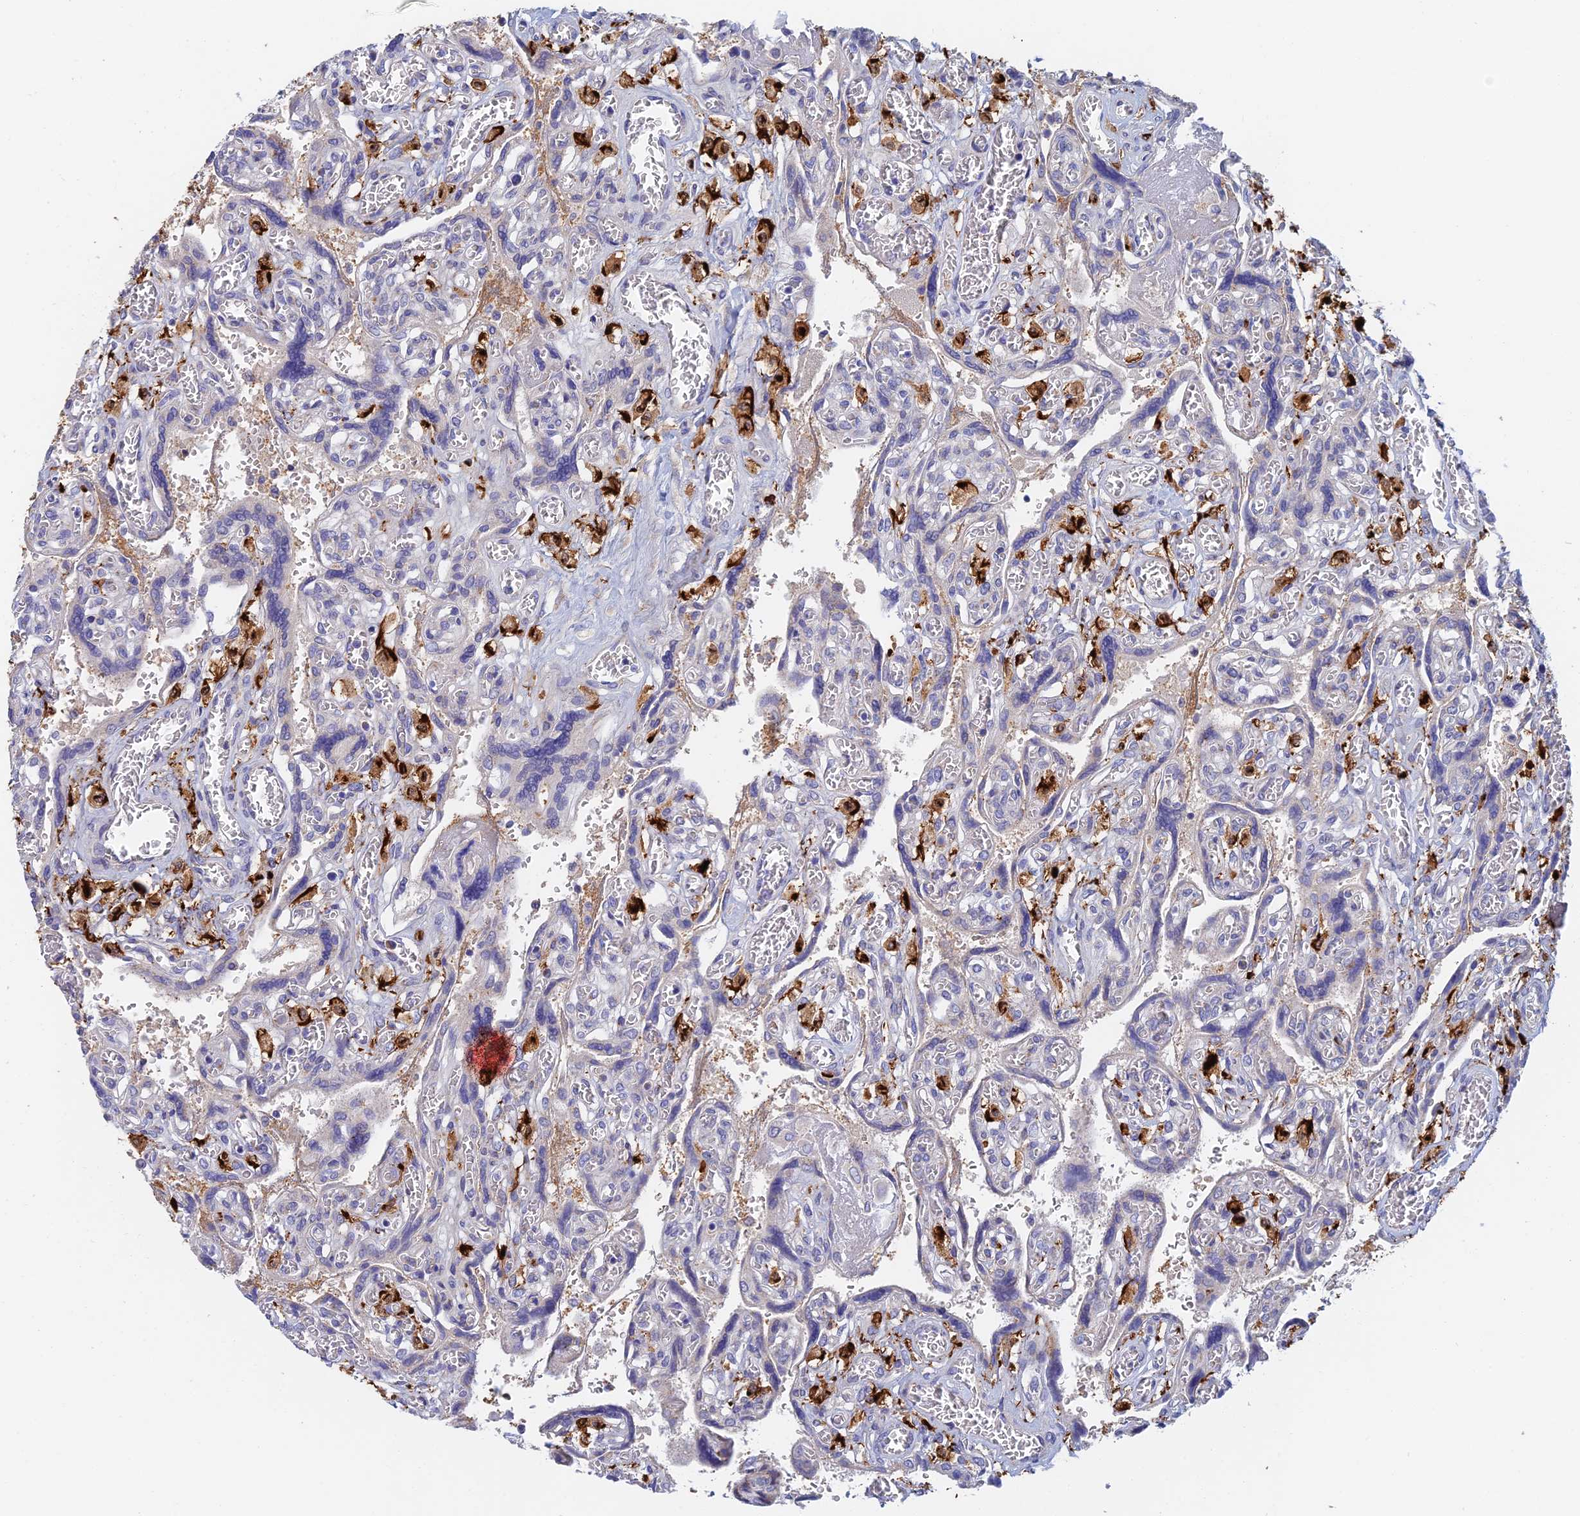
{"staining": {"intensity": "negative", "quantity": "none", "location": "none"}, "tissue": "placenta", "cell_type": "Trophoblastic cells", "image_type": "normal", "snomed": [{"axis": "morphology", "description": "Normal tissue, NOS"}, {"axis": "topography", "description": "Placenta"}], "caption": "Immunohistochemistry photomicrograph of benign human placenta stained for a protein (brown), which demonstrates no expression in trophoblastic cells.", "gene": "SLC24A3", "patient": {"sex": "female", "age": 39}}